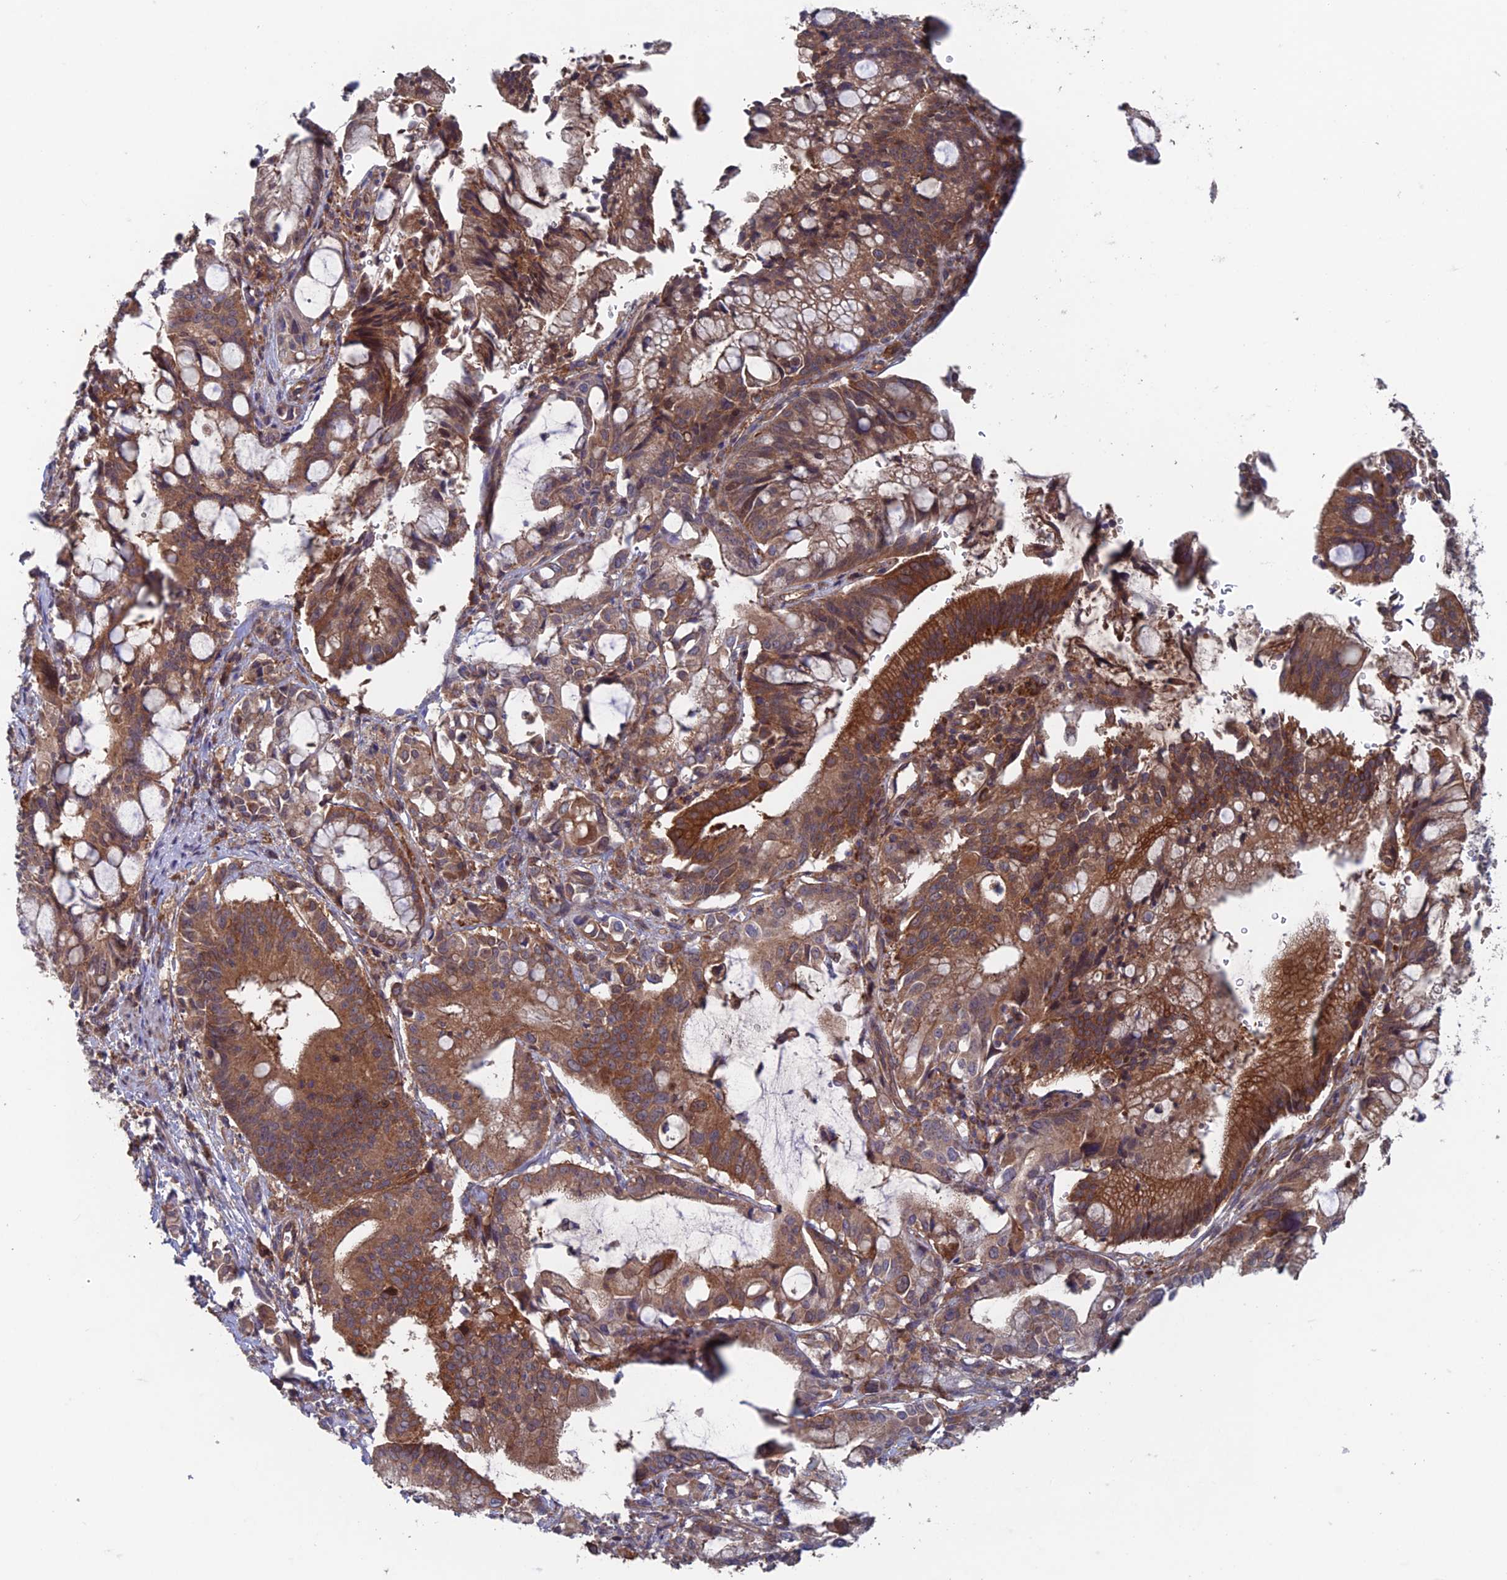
{"staining": {"intensity": "moderate", "quantity": ">75%", "location": "cytoplasmic/membranous"}, "tissue": "pancreatic cancer", "cell_type": "Tumor cells", "image_type": "cancer", "snomed": [{"axis": "morphology", "description": "Adenocarcinoma, NOS"}, {"axis": "topography", "description": "Pancreas"}], "caption": "Human pancreatic cancer (adenocarcinoma) stained with a brown dye demonstrates moderate cytoplasmic/membranous positive expression in approximately >75% of tumor cells.", "gene": "NUDT16L1", "patient": {"sex": "male", "age": 68}}